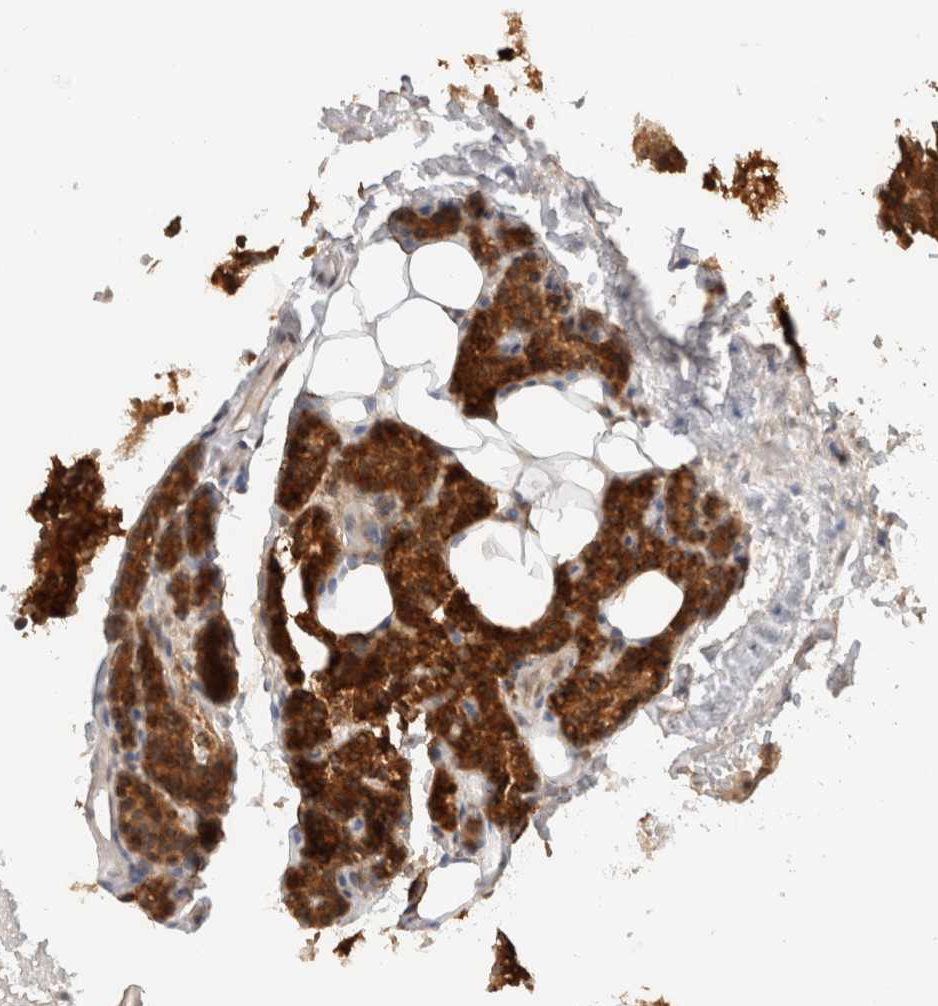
{"staining": {"intensity": "strong", "quantity": ">75%", "location": "cytoplasmic/membranous"}, "tissue": "parathyroid gland", "cell_type": "Glandular cells", "image_type": "normal", "snomed": [{"axis": "morphology", "description": "Normal tissue, NOS"}, {"axis": "topography", "description": "Parathyroid gland"}], "caption": "Unremarkable parathyroid gland was stained to show a protein in brown. There is high levels of strong cytoplasmic/membranous staining in about >75% of glandular cells.", "gene": "ARFGEF2", "patient": {"sex": "female", "age": 85}}